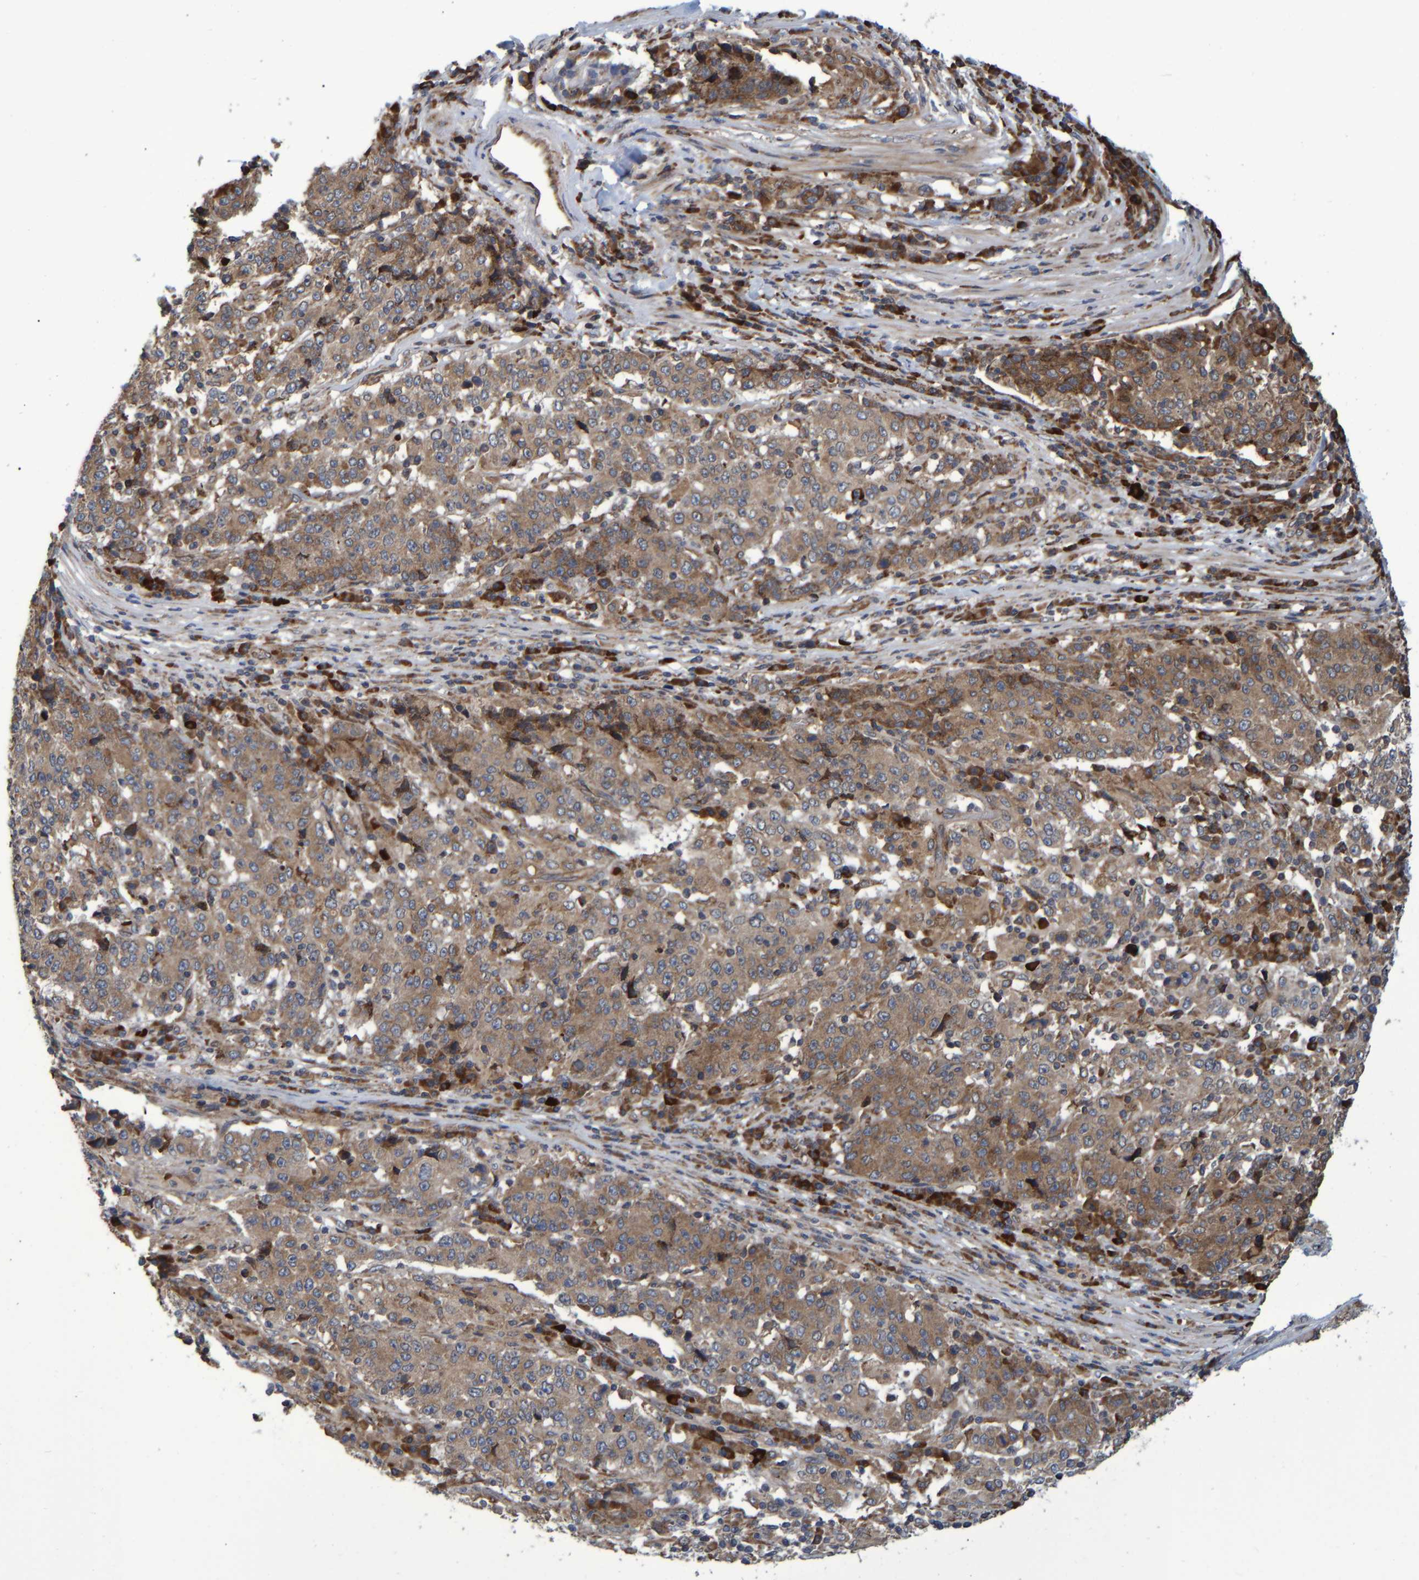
{"staining": {"intensity": "moderate", "quantity": ">75%", "location": "cytoplasmic/membranous"}, "tissue": "stomach cancer", "cell_type": "Tumor cells", "image_type": "cancer", "snomed": [{"axis": "morphology", "description": "Adenocarcinoma, NOS"}, {"axis": "topography", "description": "Stomach"}], "caption": "The histopathology image exhibits immunohistochemical staining of stomach cancer (adenocarcinoma). There is moderate cytoplasmic/membranous positivity is seen in about >75% of tumor cells.", "gene": "SPAG5", "patient": {"sex": "male", "age": 59}}